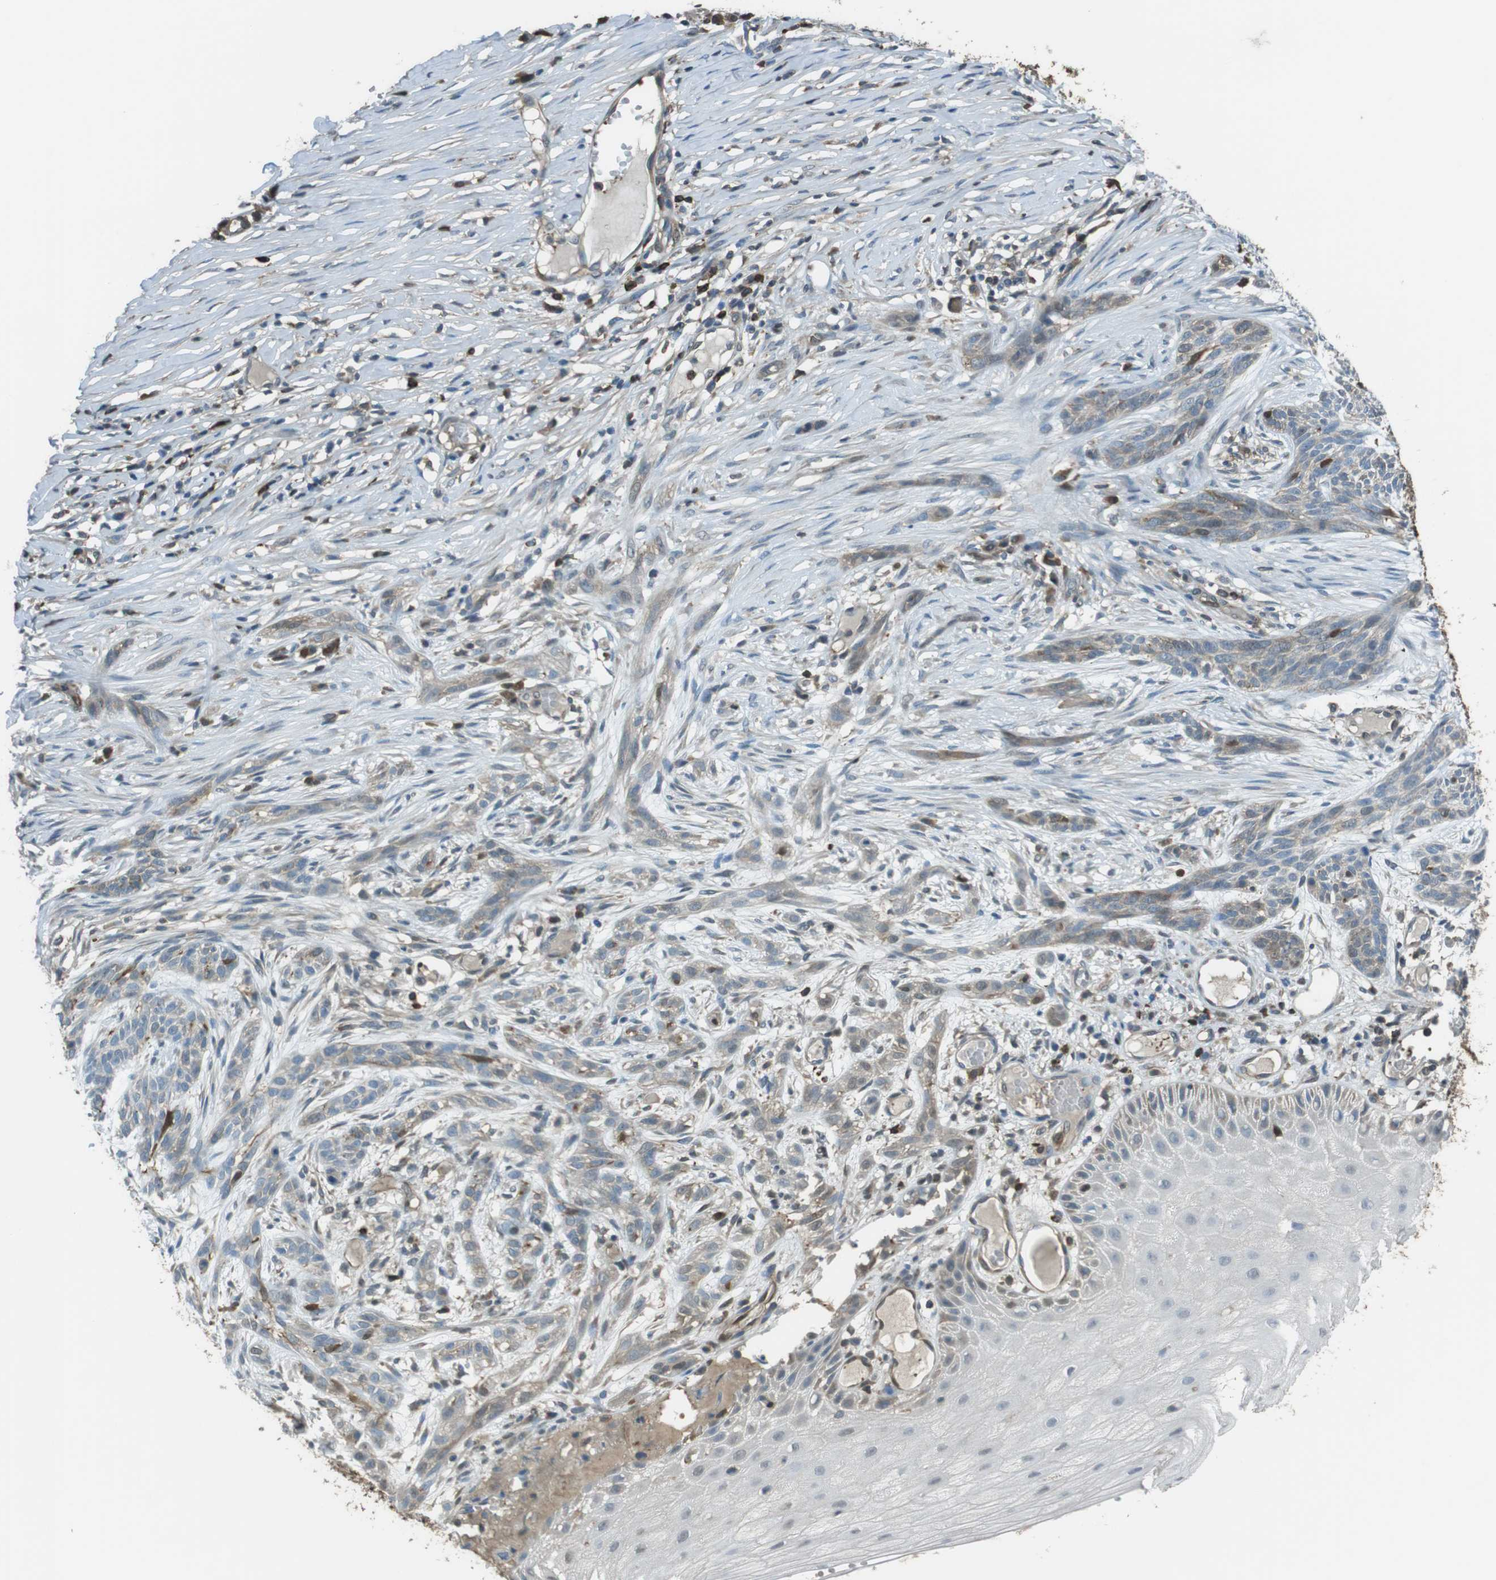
{"staining": {"intensity": "weak", "quantity": "25%-75%", "location": "cytoplasmic/membranous,nuclear"}, "tissue": "skin cancer", "cell_type": "Tumor cells", "image_type": "cancer", "snomed": [{"axis": "morphology", "description": "Basal cell carcinoma"}, {"axis": "topography", "description": "Skin"}], "caption": "Immunohistochemistry (IHC) (DAB (3,3'-diaminobenzidine)) staining of basal cell carcinoma (skin) shows weak cytoplasmic/membranous and nuclear protein expression in about 25%-75% of tumor cells. The protein of interest is stained brown, and the nuclei are stained in blue (DAB (3,3'-diaminobenzidine) IHC with brightfield microscopy, high magnification).", "gene": "TWSG1", "patient": {"sex": "female", "age": 59}}